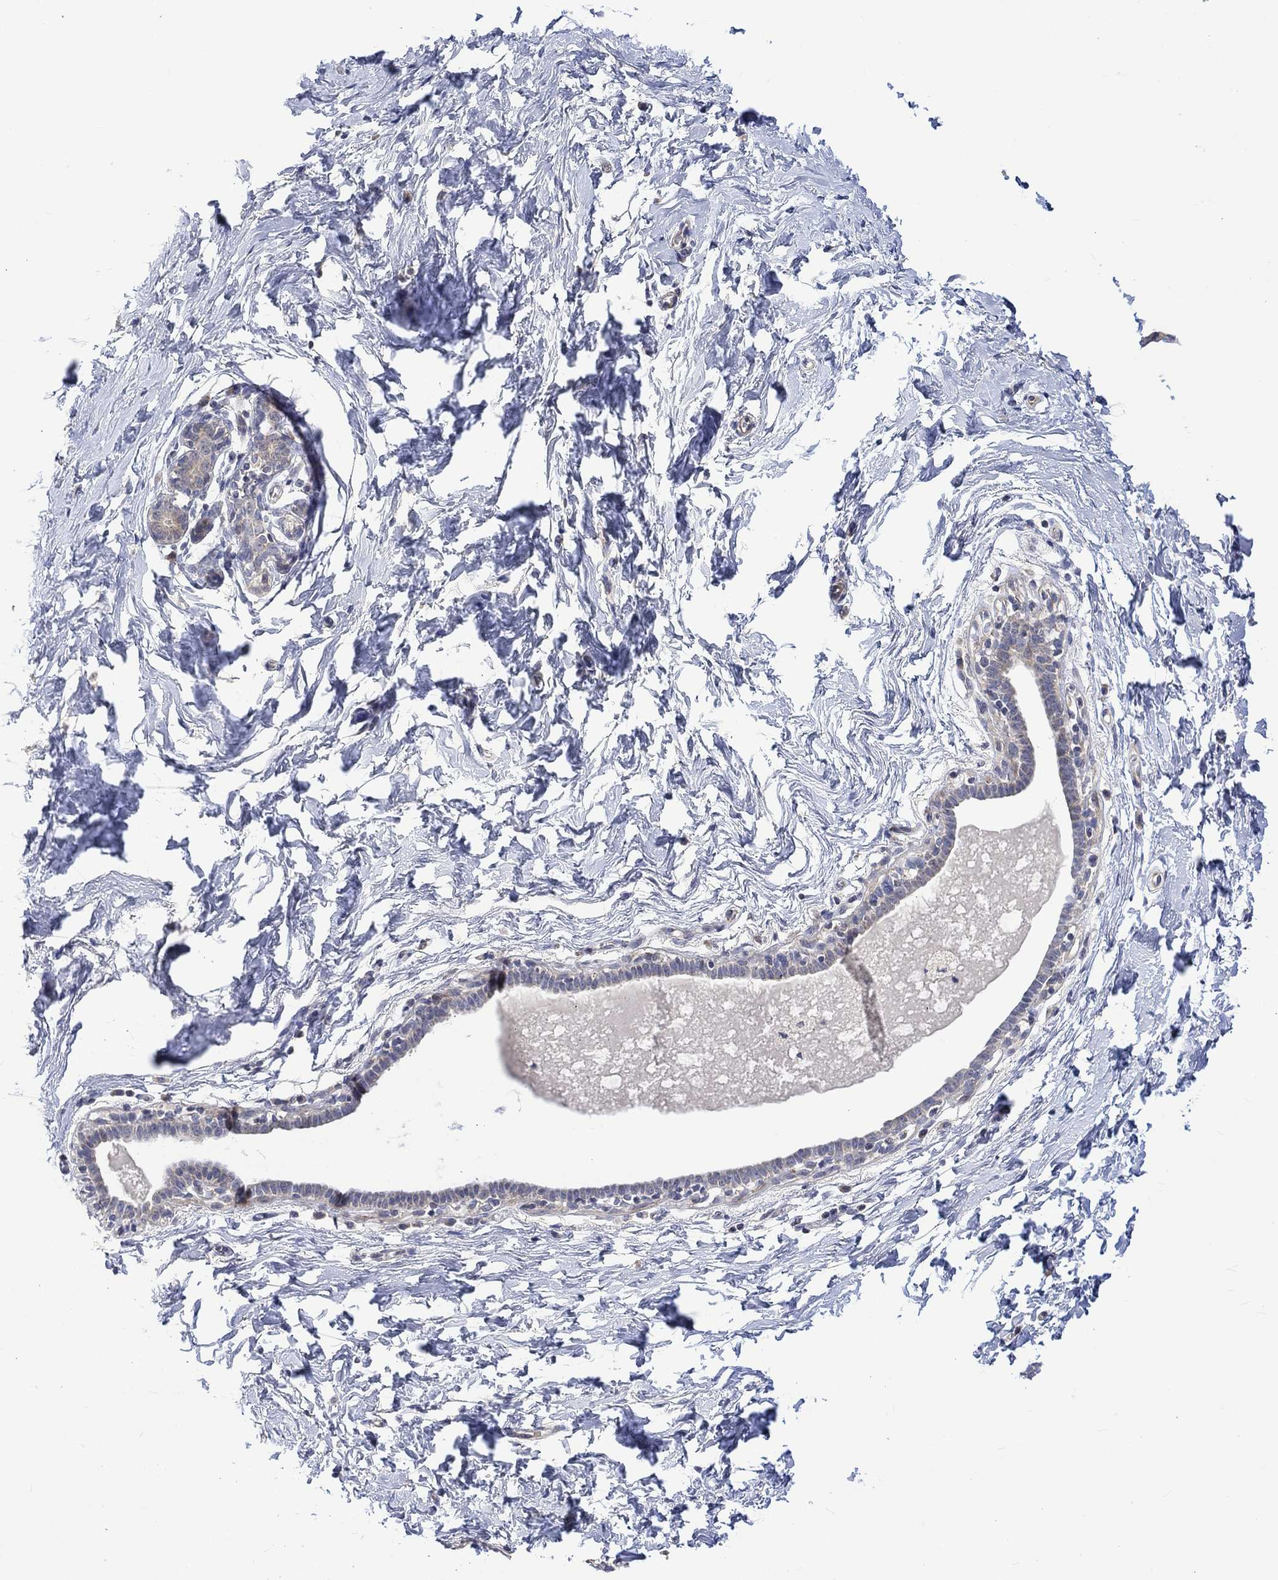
{"staining": {"intensity": "negative", "quantity": "none", "location": "none"}, "tissue": "breast", "cell_type": "Adipocytes", "image_type": "normal", "snomed": [{"axis": "morphology", "description": "Normal tissue, NOS"}, {"axis": "topography", "description": "Breast"}], "caption": "Breast was stained to show a protein in brown. There is no significant expression in adipocytes. (Immunohistochemistry (ihc), brightfield microscopy, high magnification).", "gene": "SLC48A1", "patient": {"sex": "female", "age": 37}}